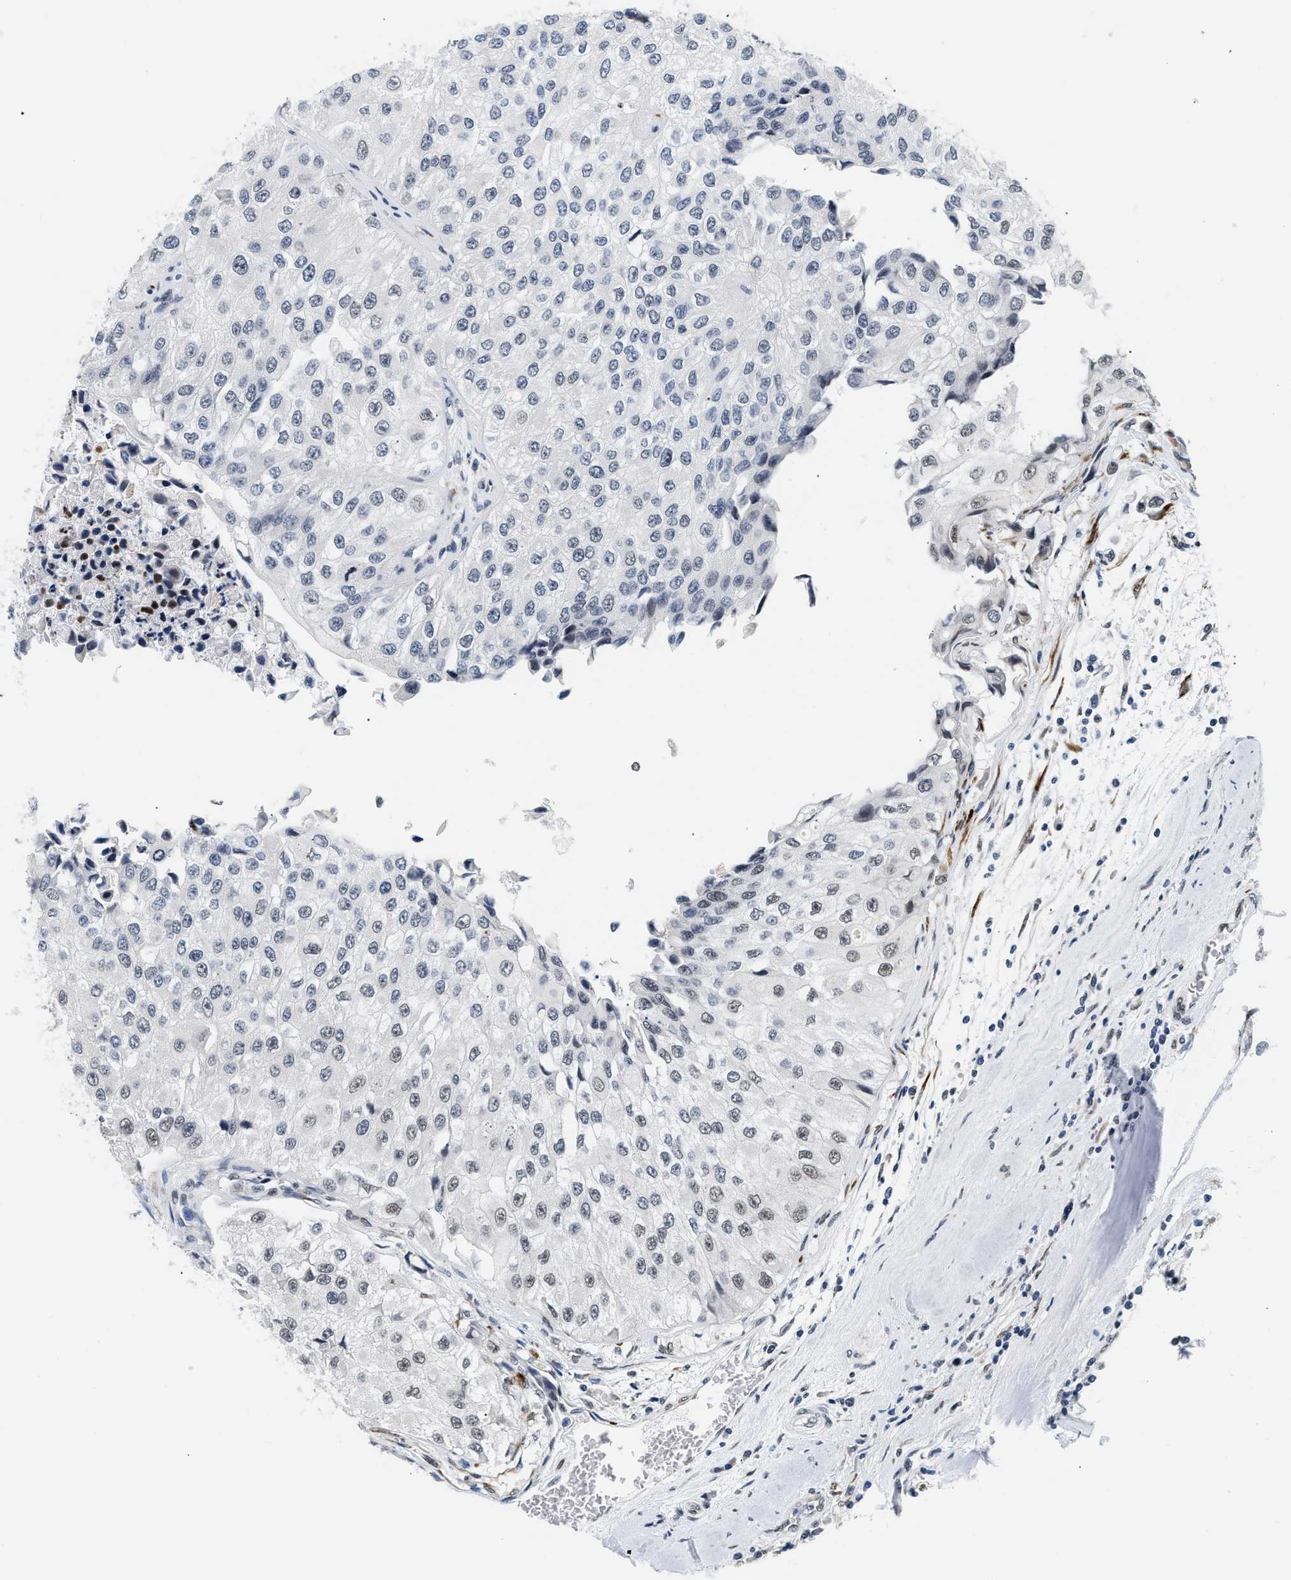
{"staining": {"intensity": "weak", "quantity": "<25%", "location": "nuclear"}, "tissue": "urothelial cancer", "cell_type": "Tumor cells", "image_type": "cancer", "snomed": [{"axis": "morphology", "description": "Urothelial carcinoma, High grade"}, {"axis": "topography", "description": "Kidney"}, {"axis": "topography", "description": "Urinary bladder"}], "caption": "This is an immunohistochemistry image of human urothelial cancer. There is no positivity in tumor cells.", "gene": "THOC1", "patient": {"sex": "male", "age": 77}}